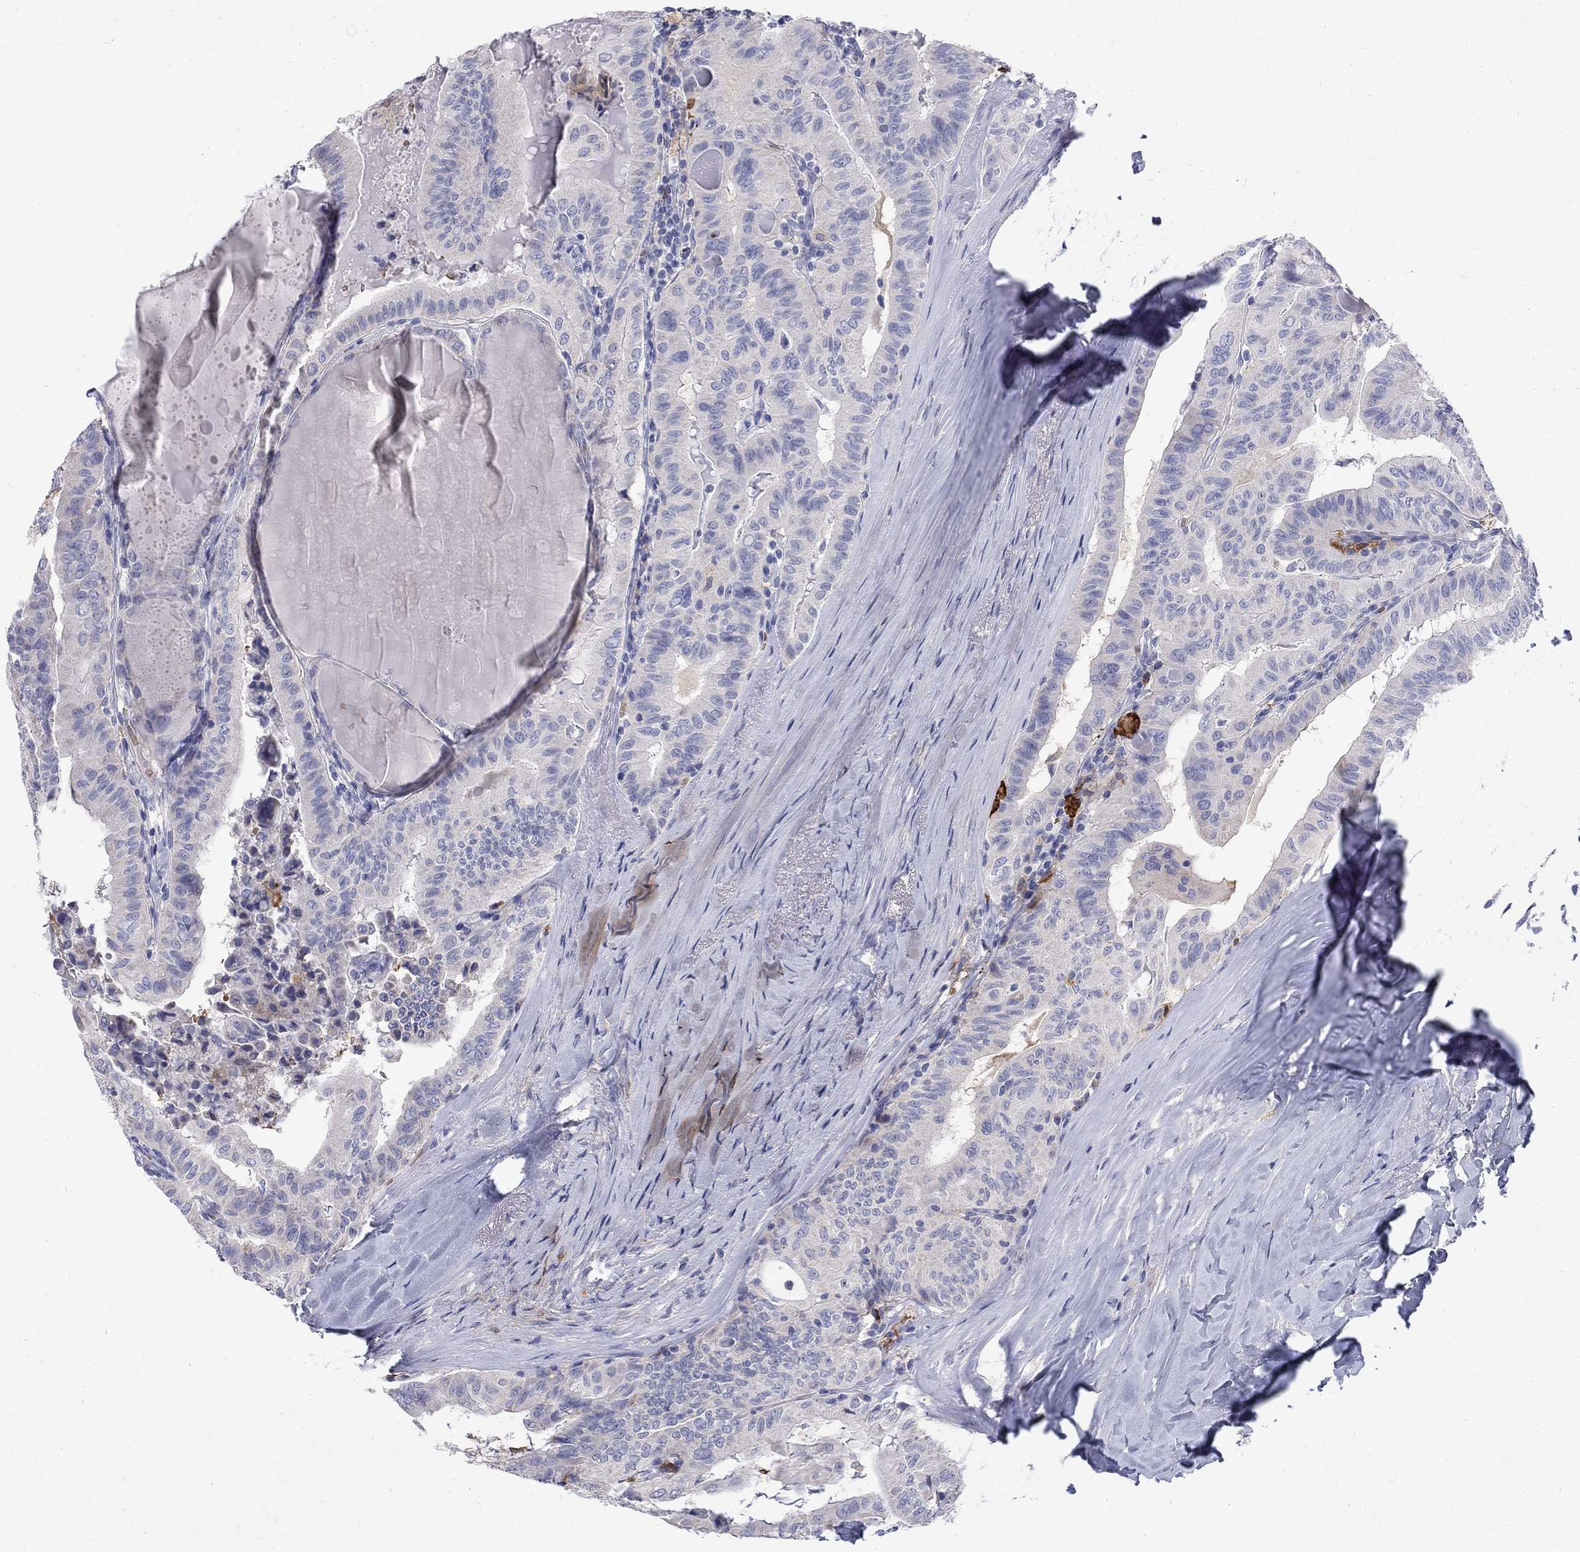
{"staining": {"intensity": "negative", "quantity": "none", "location": "none"}, "tissue": "thyroid cancer", "cell_type": "Tumor cells", "image_type": "cancer", "snomed": [{"axis": "morphology", "description": "Papillary adenocarcinoma, NOS"}, {"axis": "topography", "description": "Thyroid gland"}], "caption": "Tumor cells show no significant protein positivity in thyroid papillary adenocarcinoma. (DAB immunohistochemistry (IHC) visualized using brightfield microscopy, high magnification).", "gene": "AGER", "patient": {"sex": "female", "age": 68}}